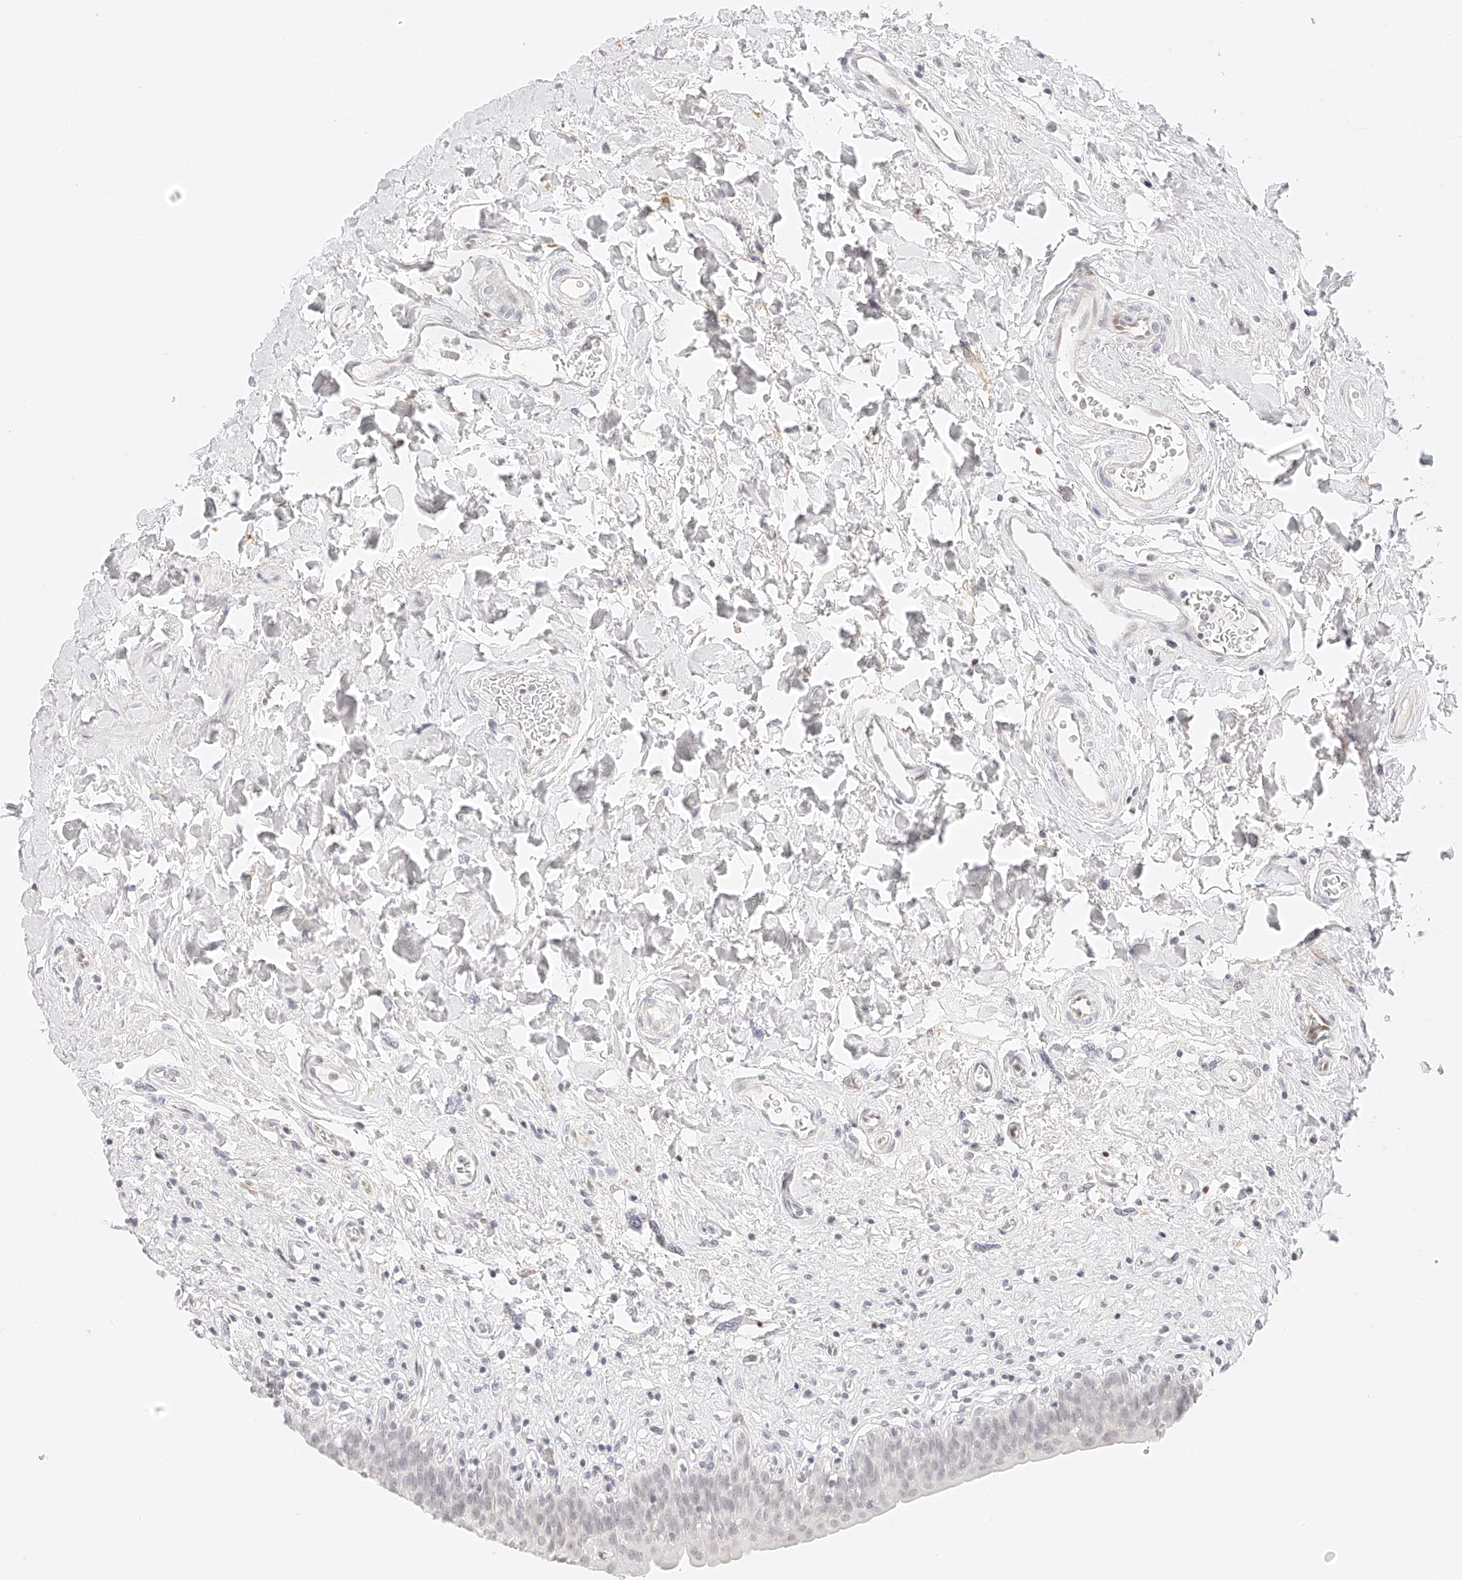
{"staining": {"intensity": "negative", "quantity": "none", "location": "none"}, "tissue": "urinary bladder", "cell_type": "Urothelial cells", "image_type": "normal", "snomed": [{"axis": "morphology", "description": "Normal tissue, NOS"}, {"axis": "topography", "description": "Urinary bladder"}], "caption": "A photomicrograph of urinary bladder stained for a protein demonstrates no brown staining in urothelial cells.", "gene": "ZFP69", "patient": {"sex": "male", "age": 83}}